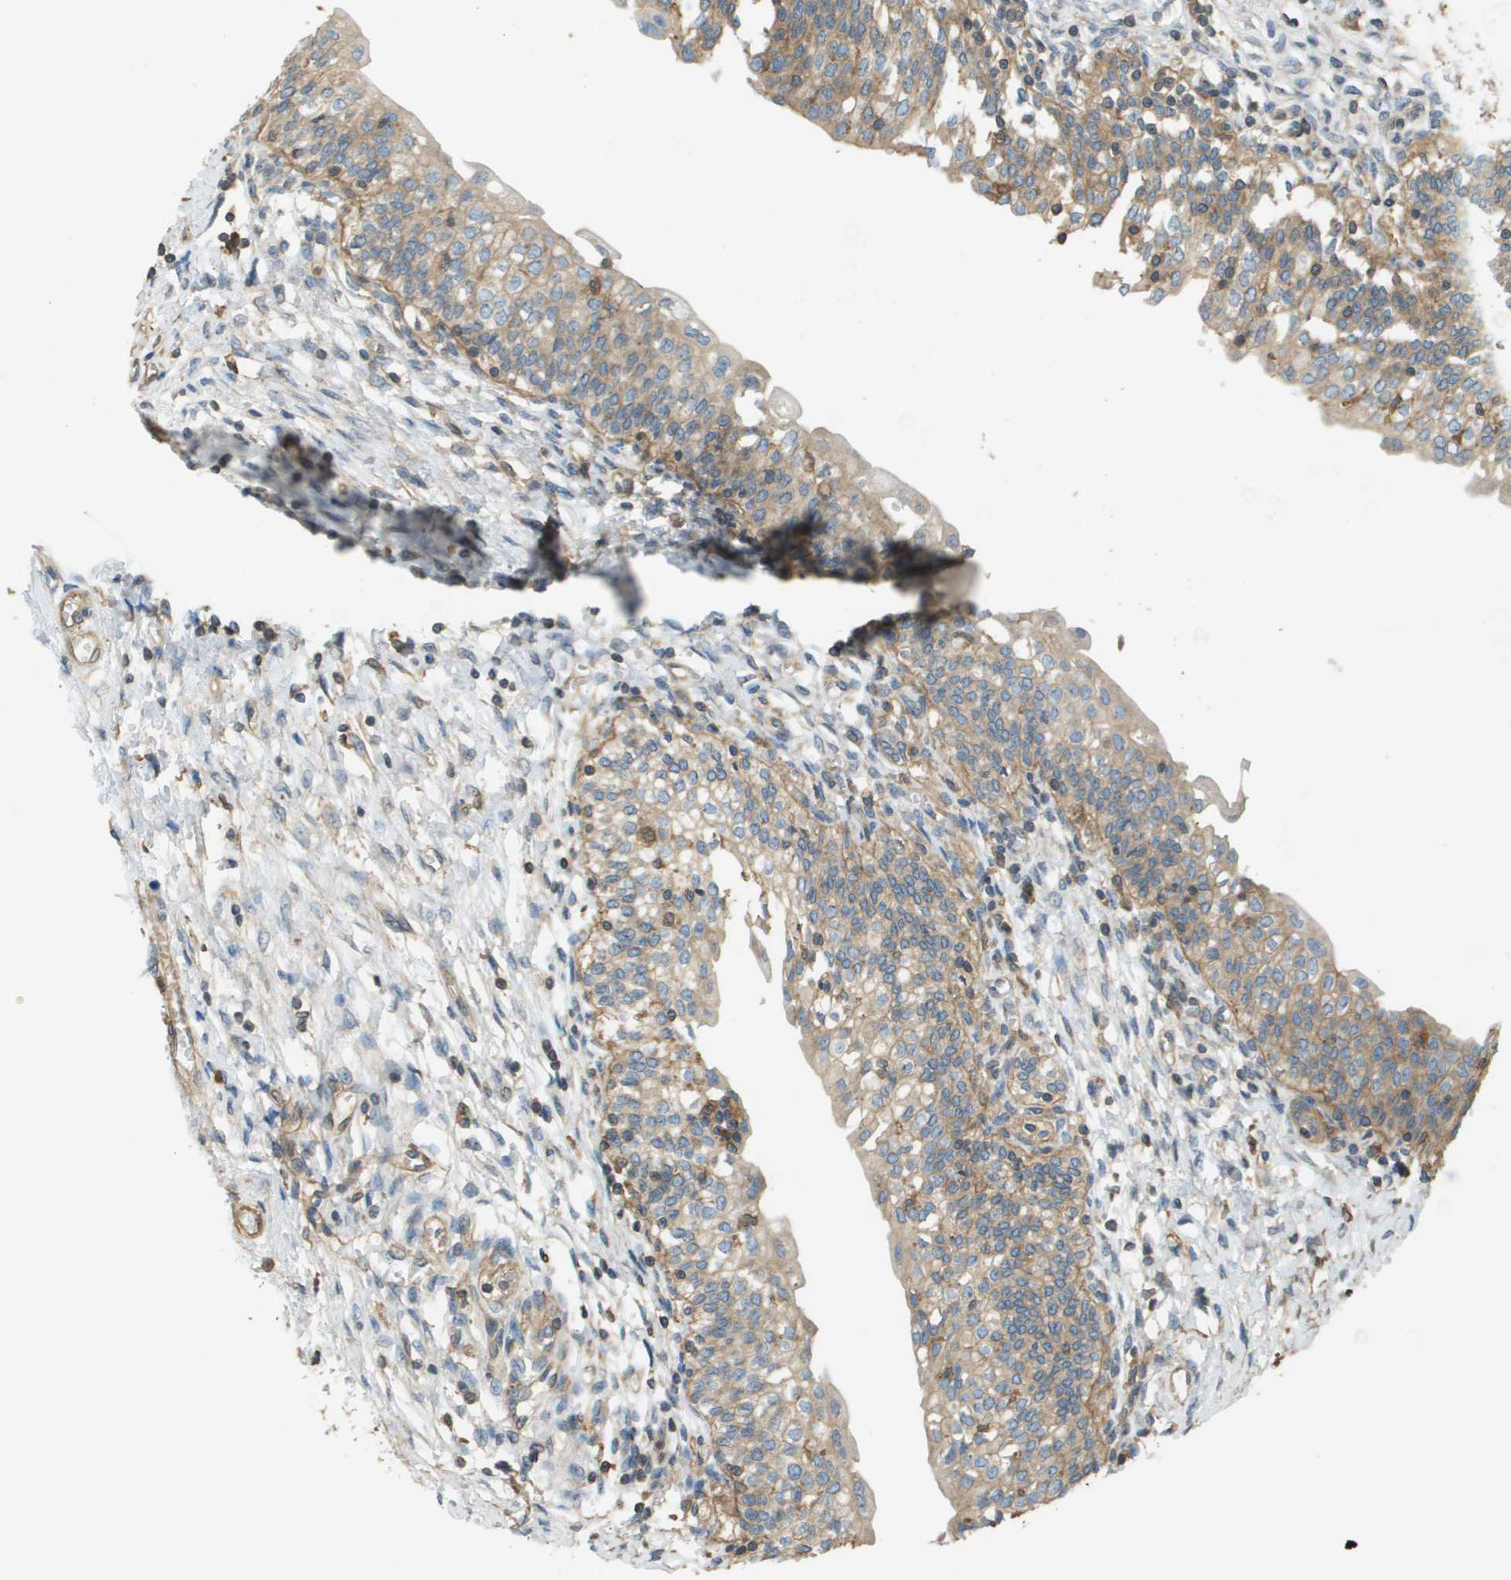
{"staining": {"intensity": "moderate", "quantity": ">75%", "location": "cytoplasmic/membranous"}, "tissue": "urinary bladder", "cell_type": "Urothelial cells", "image_type": "normal", "snomed": [{"axis": "morphology", "description": "Normal tissue, NOS"}, {"axis": "topography", "description": "Urinary bladder"}], "caption": "Protein expression analysis of normal human urinary bladder reveals moderate cytoplasmic/membranous staining in approximately >75% of urothelial cells. (DAB (3,3'-diaminobenzidine) IHC, brown staining for protein, blue staining for nuclei).", "gene": "DNAJB11", "patient": {"sex": "male", "age": 55}}